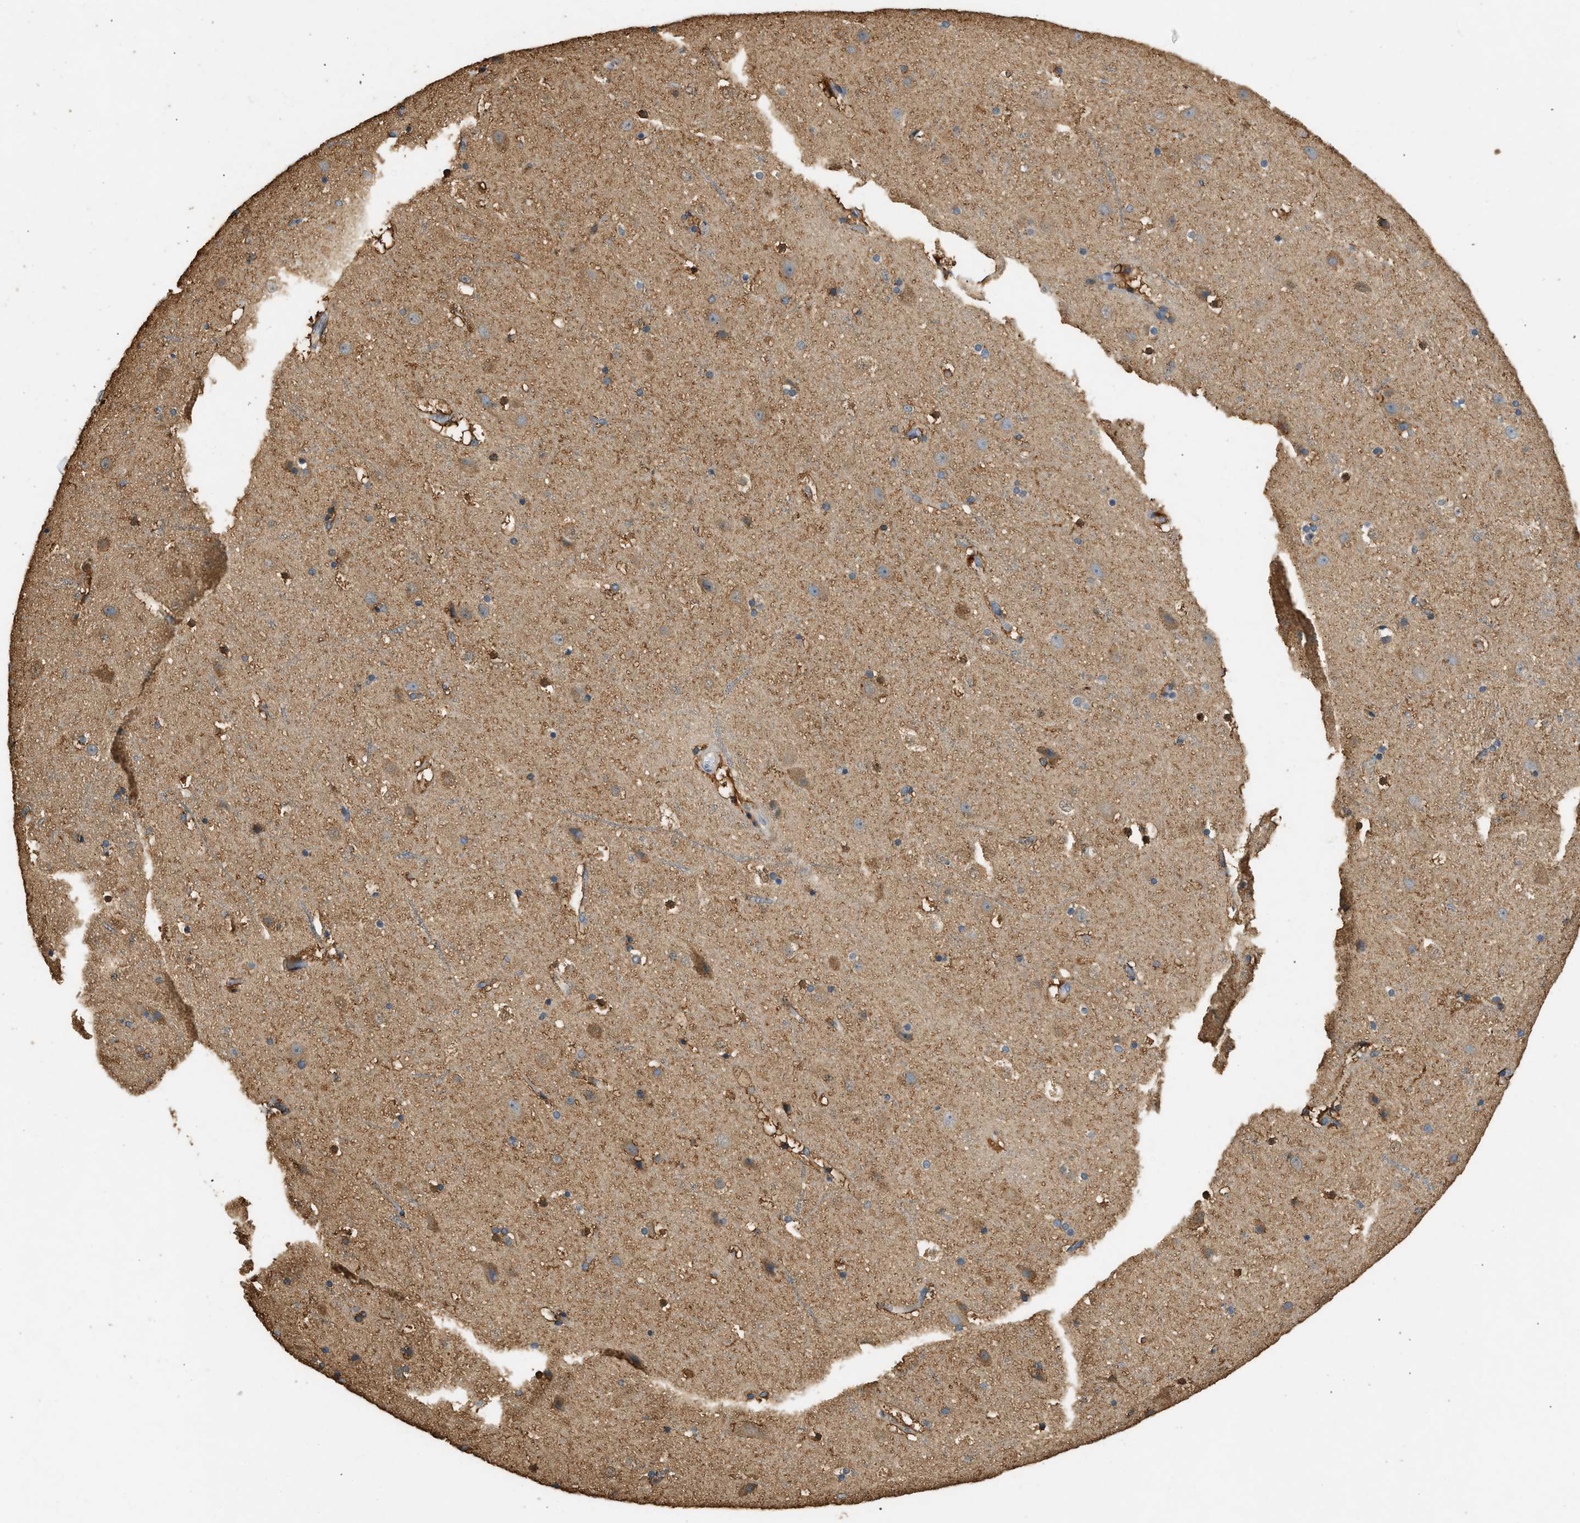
{"staining": {"intensity": "strong", "quantity": ">75%", "location": "cytoplasmic/membranous"}, "tissue": "cerebral cortex", "cell_type": "Endothelial cells", "image_type": "normal", "snomed": [{"axis": "morphology", "description": "Normal tissue, NOS"}, {"axis": "topography", "description": "Cerebral cortex"}], "caption": "A histopathology image of cerebral cortex stained for a protein reveals strong cytoplasmic/membranous brown staining in endothelial cells.", "gene": "CTSB", "patient": {"sex": "male", "age": 45}}